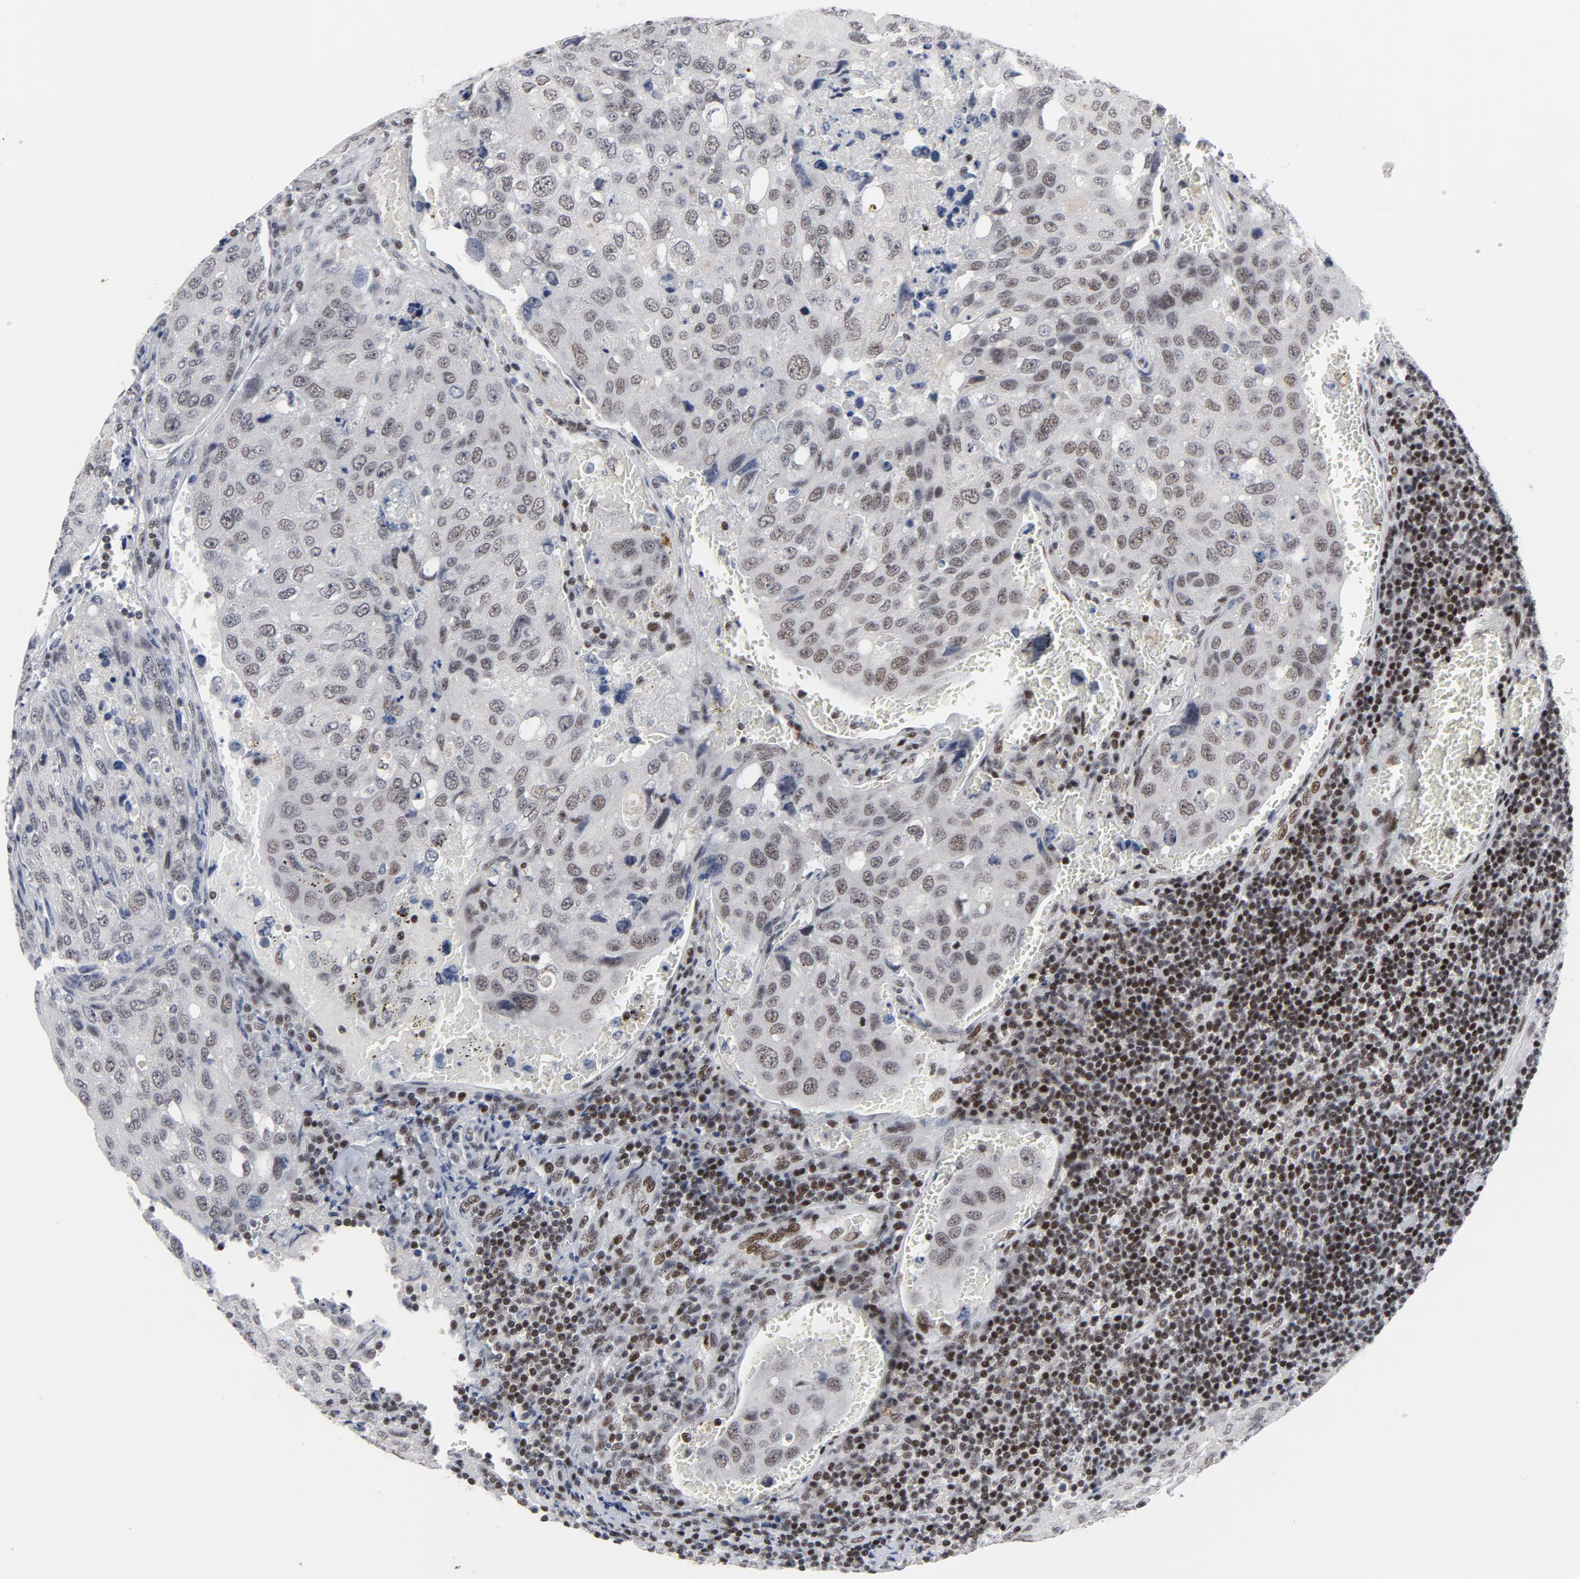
{"staining": {"intensity": "weak", "quantity": ">75%", "location": "nuclear"}, "tissue": "urothelial cancer", "cell_type": "Tumor cells", "image_type": "cancer", "snomed": [{"axis": "morphology", "description": "Urothelial carcinoma, High grade"}, {"axis": "topography", "description": "Lymph node"}, {"axis": "topography", "description": "Urinary bladder"}], "caption": "The immunohistochemical stain highlights weak nuclear staining in tumor cells of high-grade urothelial carcinoma tissue. (DAB = brown stain, brightfield microscopy at high magnification).", "gene": "GABPA", "patient": {"sex": "male", "age": 51}}